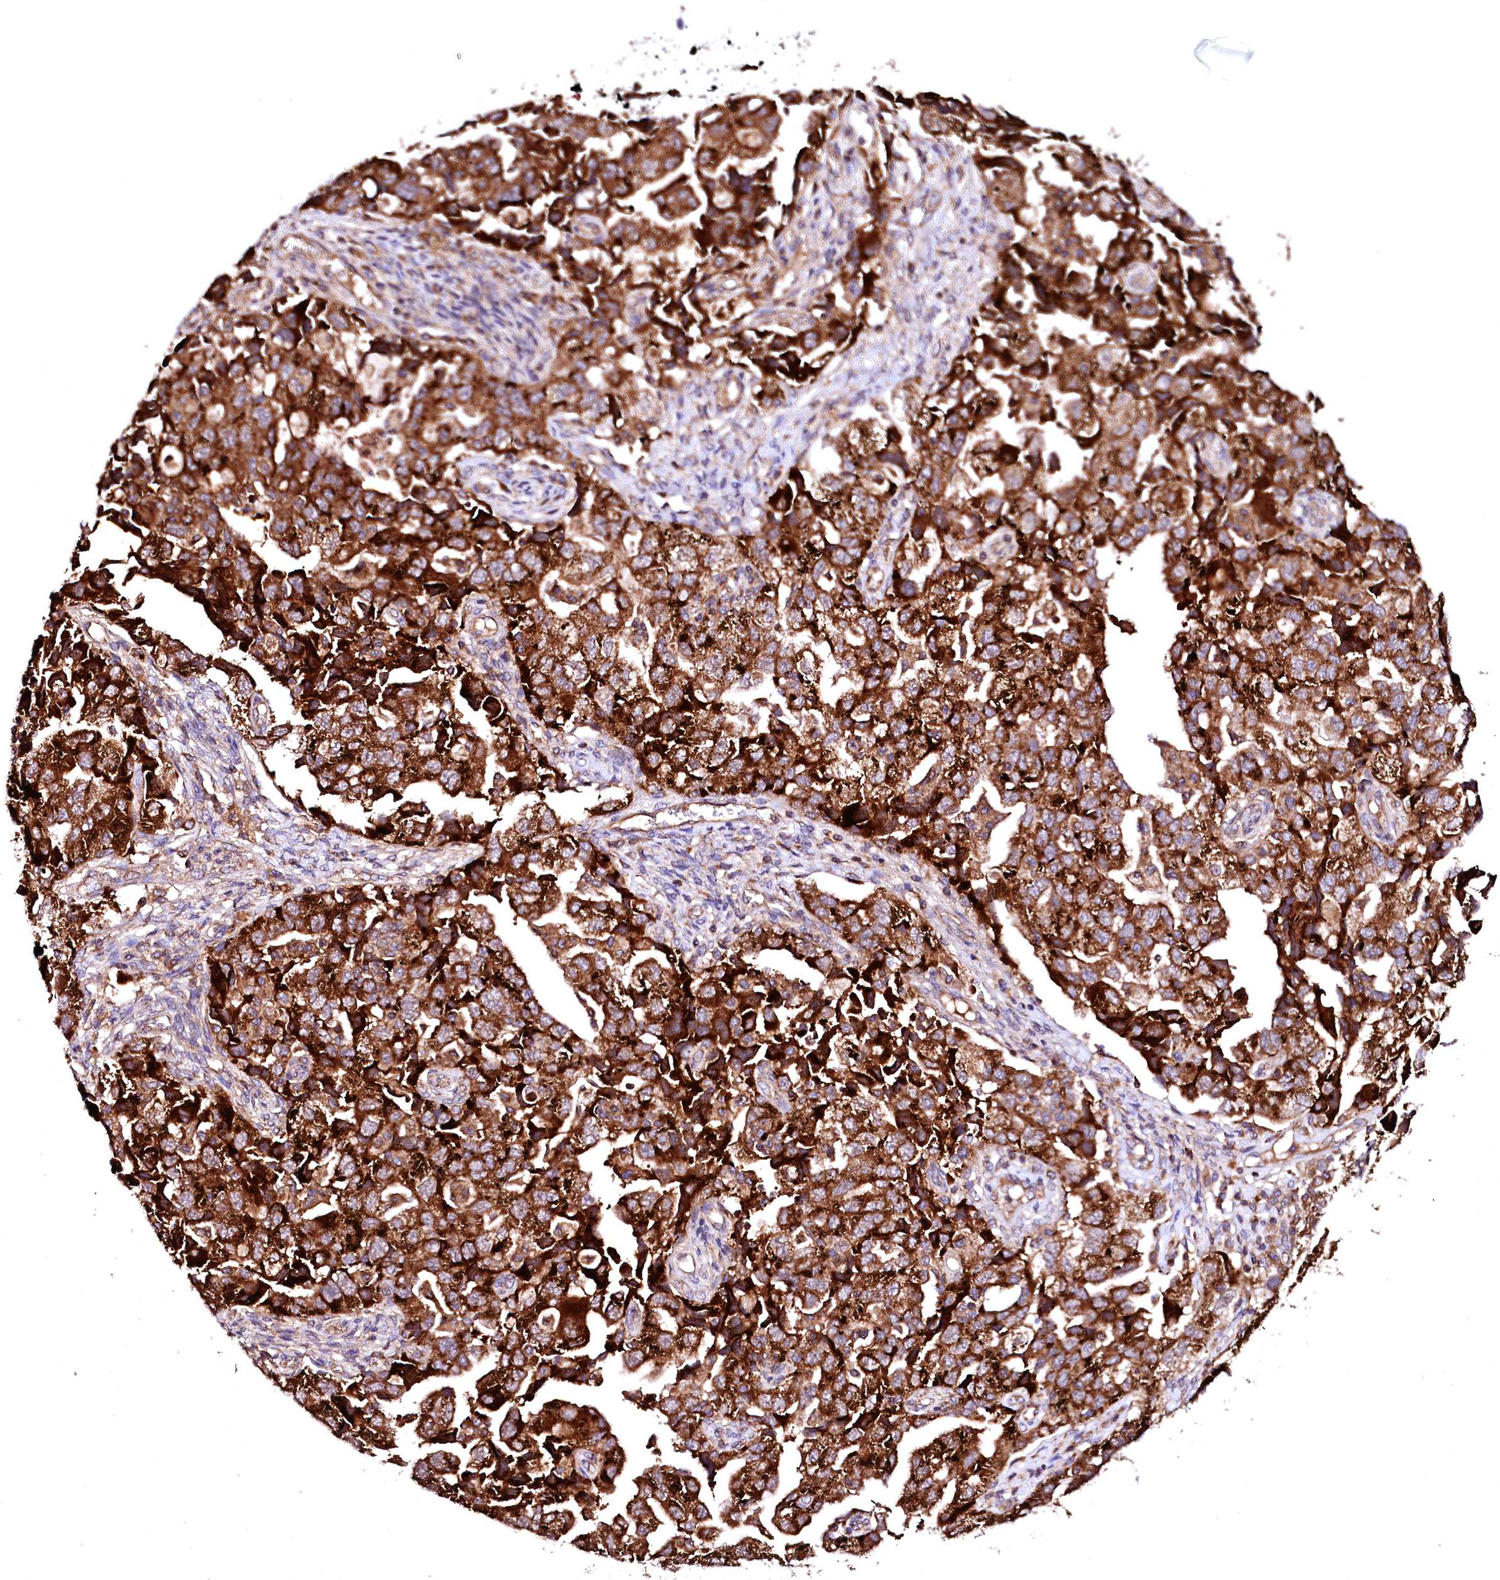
{"staining": {"intensity": "strong", "quantity": ">75%", "location": "cytoplasmic/membranous"}, "tissue": "ovarian cancer", "cell_type": "Tumor cells", "image_type": "cancer", "snomed": [{"axis": "morphology", "description": "Carcinoma, NOS"}, {"axis": "morphology", "description": "Cystadenocarcinoma, serous, NOS"}, {"axis": "topography", "description": "Ovary"}], "caption": "Serous cystadenocarcinoma (ovarian) tissue reveals strong cytoplasmic/membranous staining in approximately >75% of tumor cells, visualized by immunohistochemistry.", "gene": "ST3GAL1", "patient": {"sex": "female", "age": 69}}